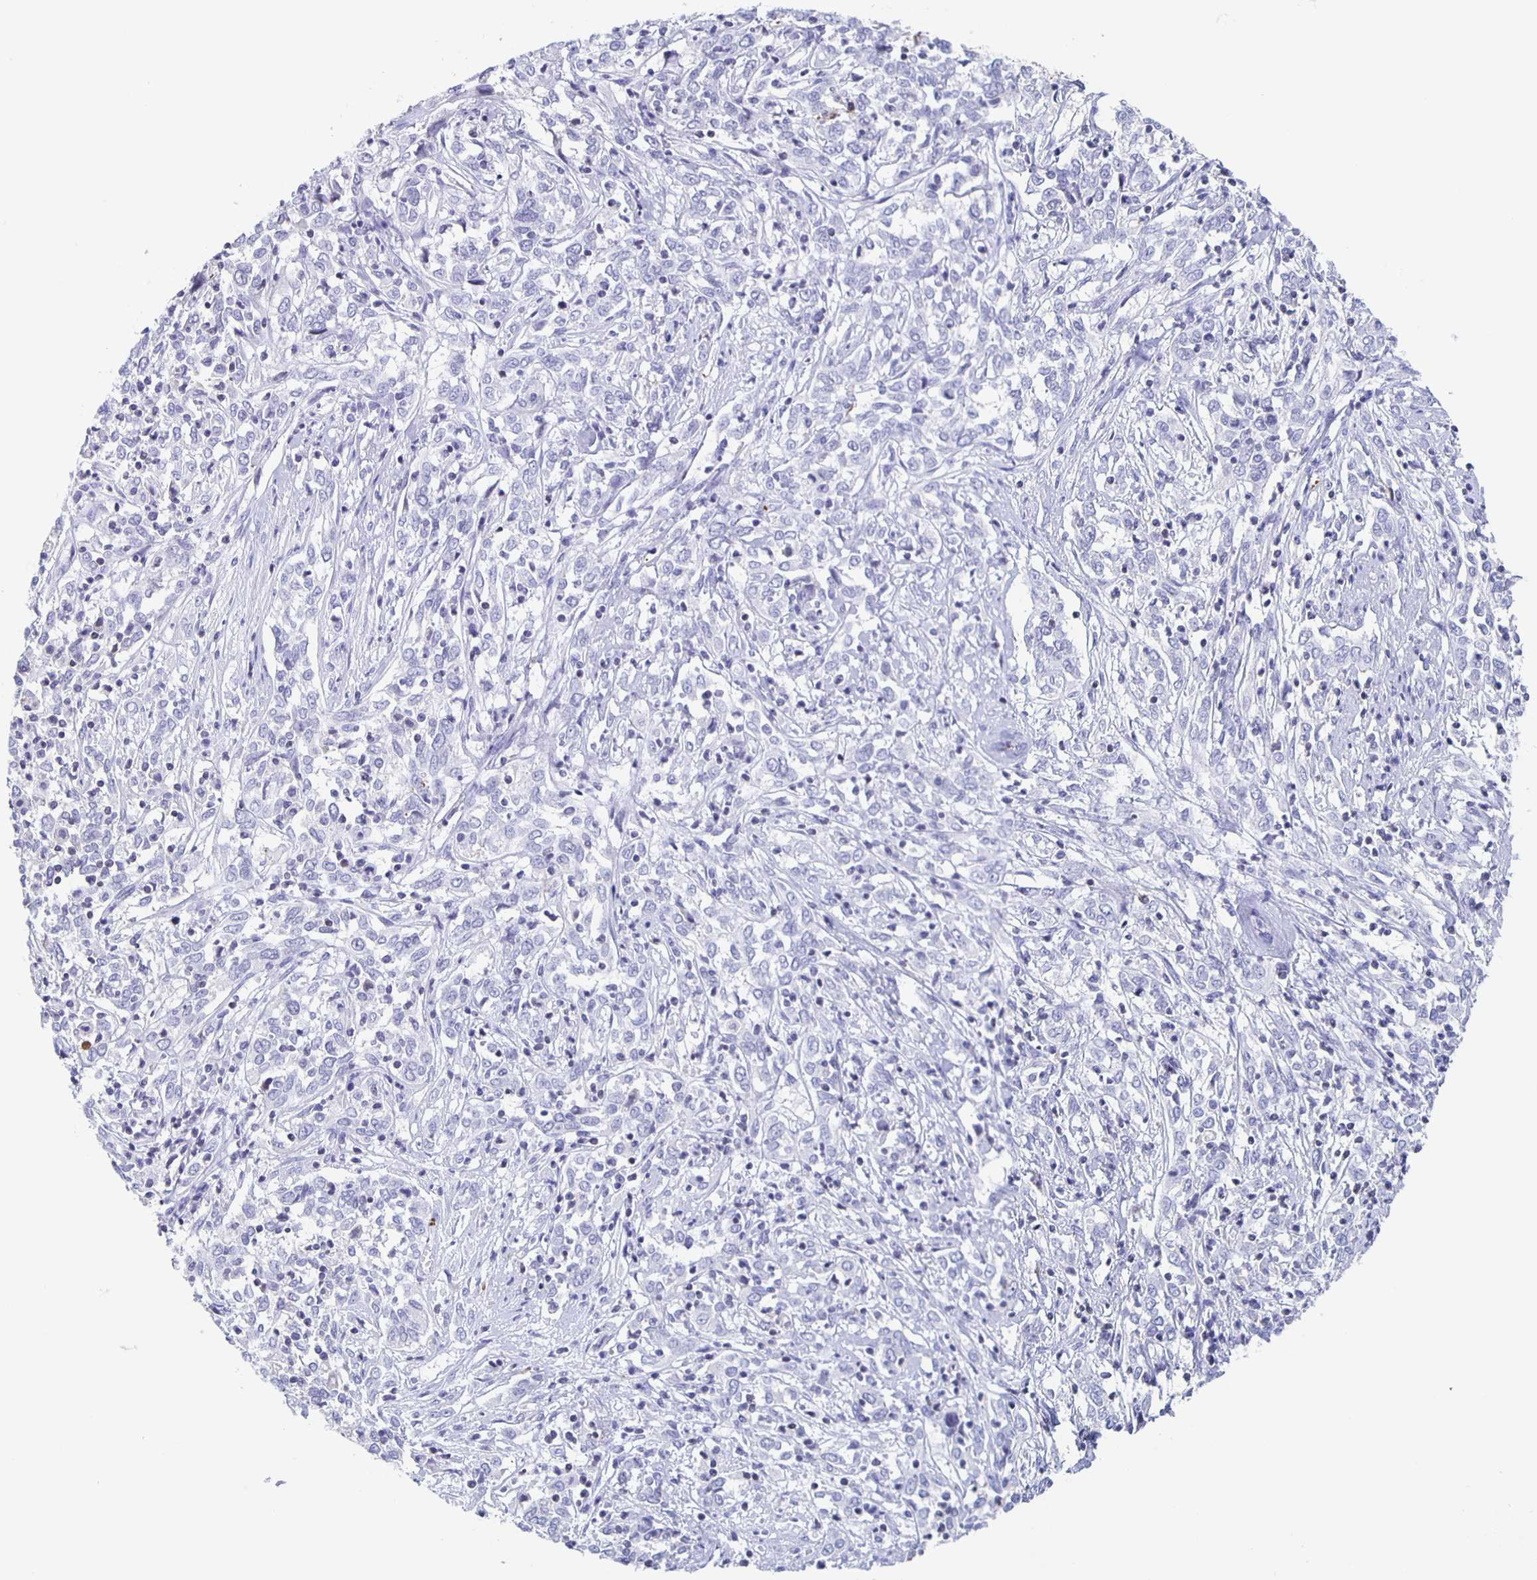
{"staining": {"intensity": "negative", "quantity": "none", "location": "none"}, "tissue": "cervical cancer", "cell_type": "Tumor cells", "image_type": "cancer", "snomed": [{"axis": "morphology", "description": "Adenocarcinoma, NOS"}, {"axis": "topography", "description": "Cervix"}], "caption": "An immunohistochemistry (IHC) image of cervical cancer is shown. There is no staining in tumor cells of cervical cancer.", "gene": "FGA", "patient": {"sex": "female", "age": 40}}